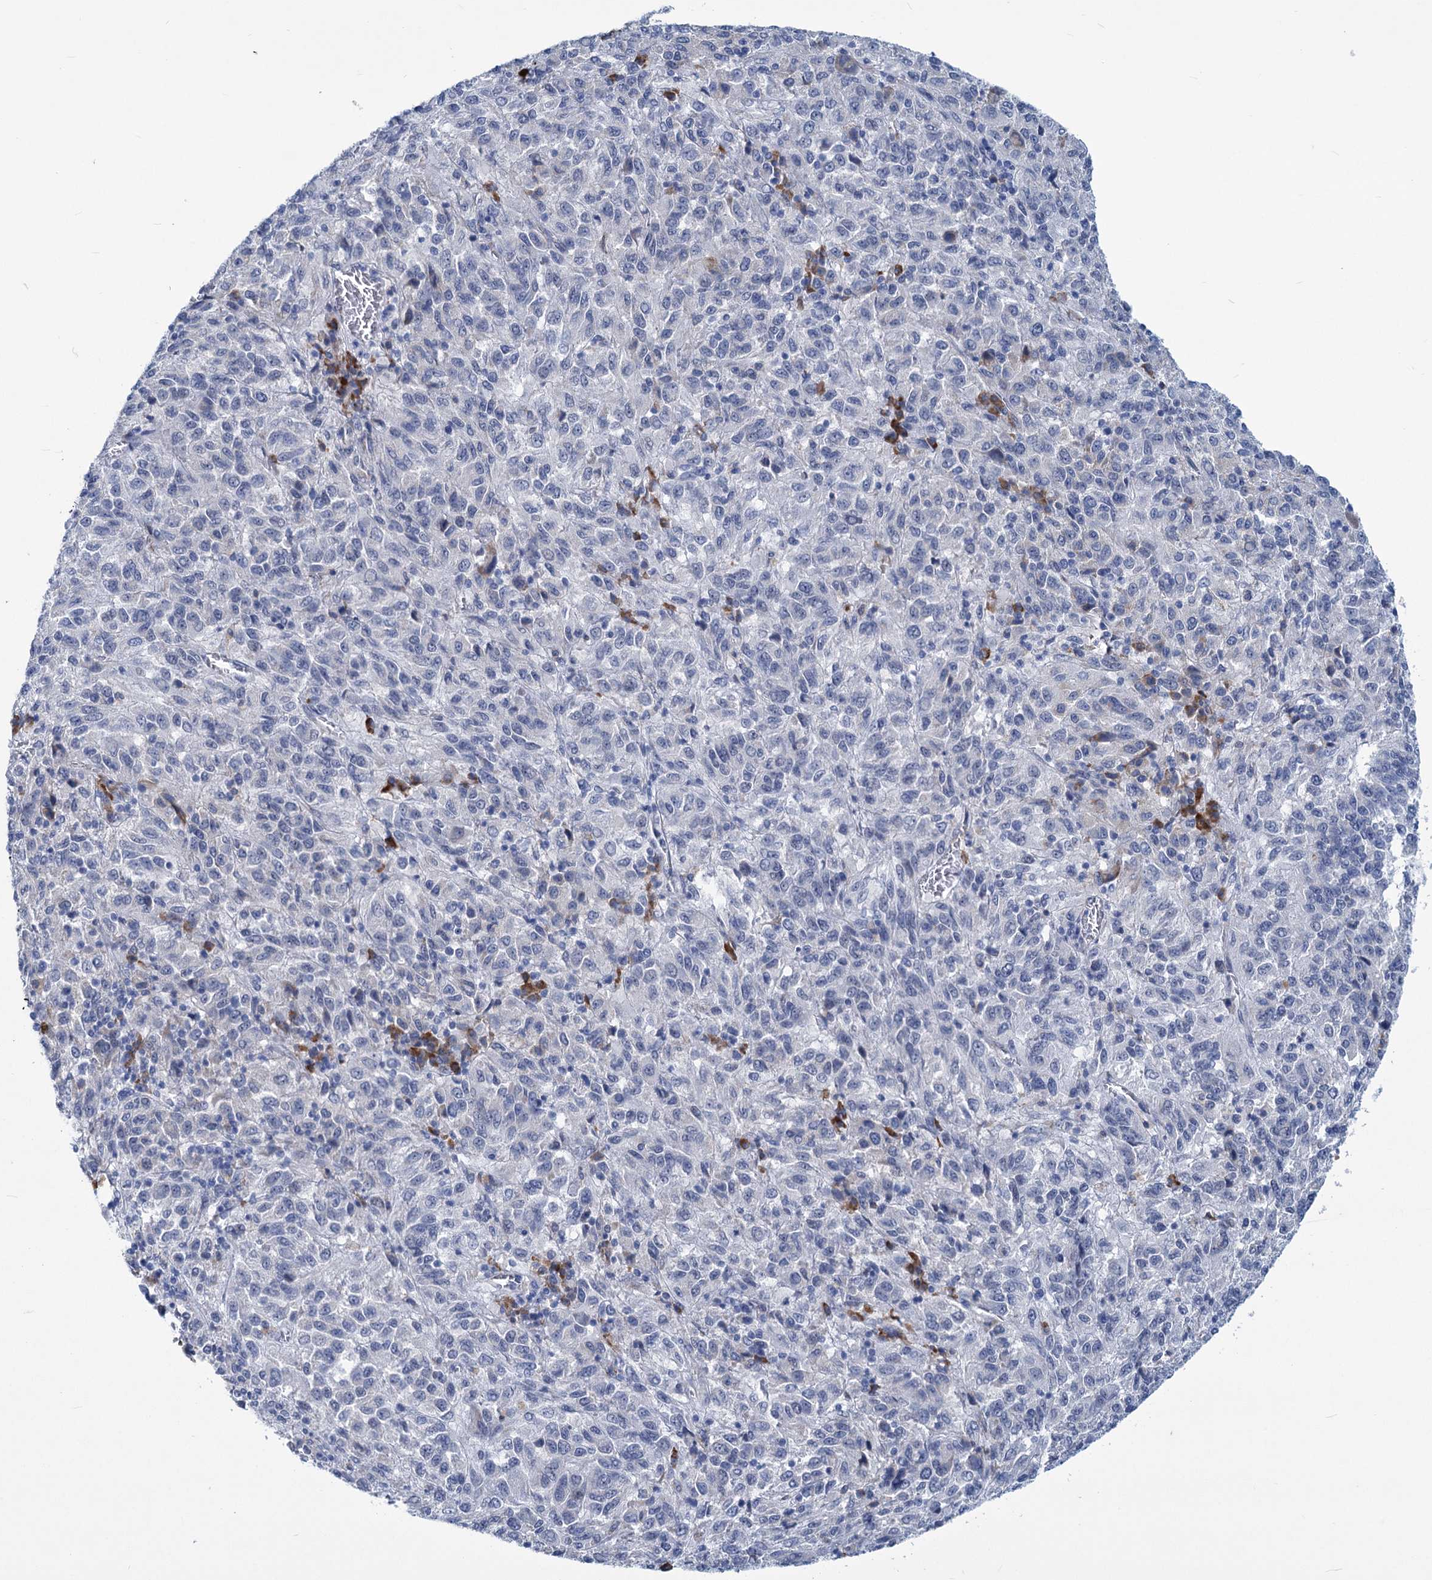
{"staining": {"intensity": "negative", "quantity": "none", "location": "none"}, "tissue": "melanoma", "cell_type": "Tumor cells", "image_type": "cancer", "snomed": [{"axis": "morphology", "description": "Malignant melanoma, Metastatic site"}, {"axis": "topography", "description": "Lung"}], "caption": "High magnification brightfield microscopy of melanoma stained with DAB (brown) and counterstained with hematoxylin (blue): tumor cells show no significant expression.", "gene": "NEU3", "patient": {"sex": "male", "age": 64}}